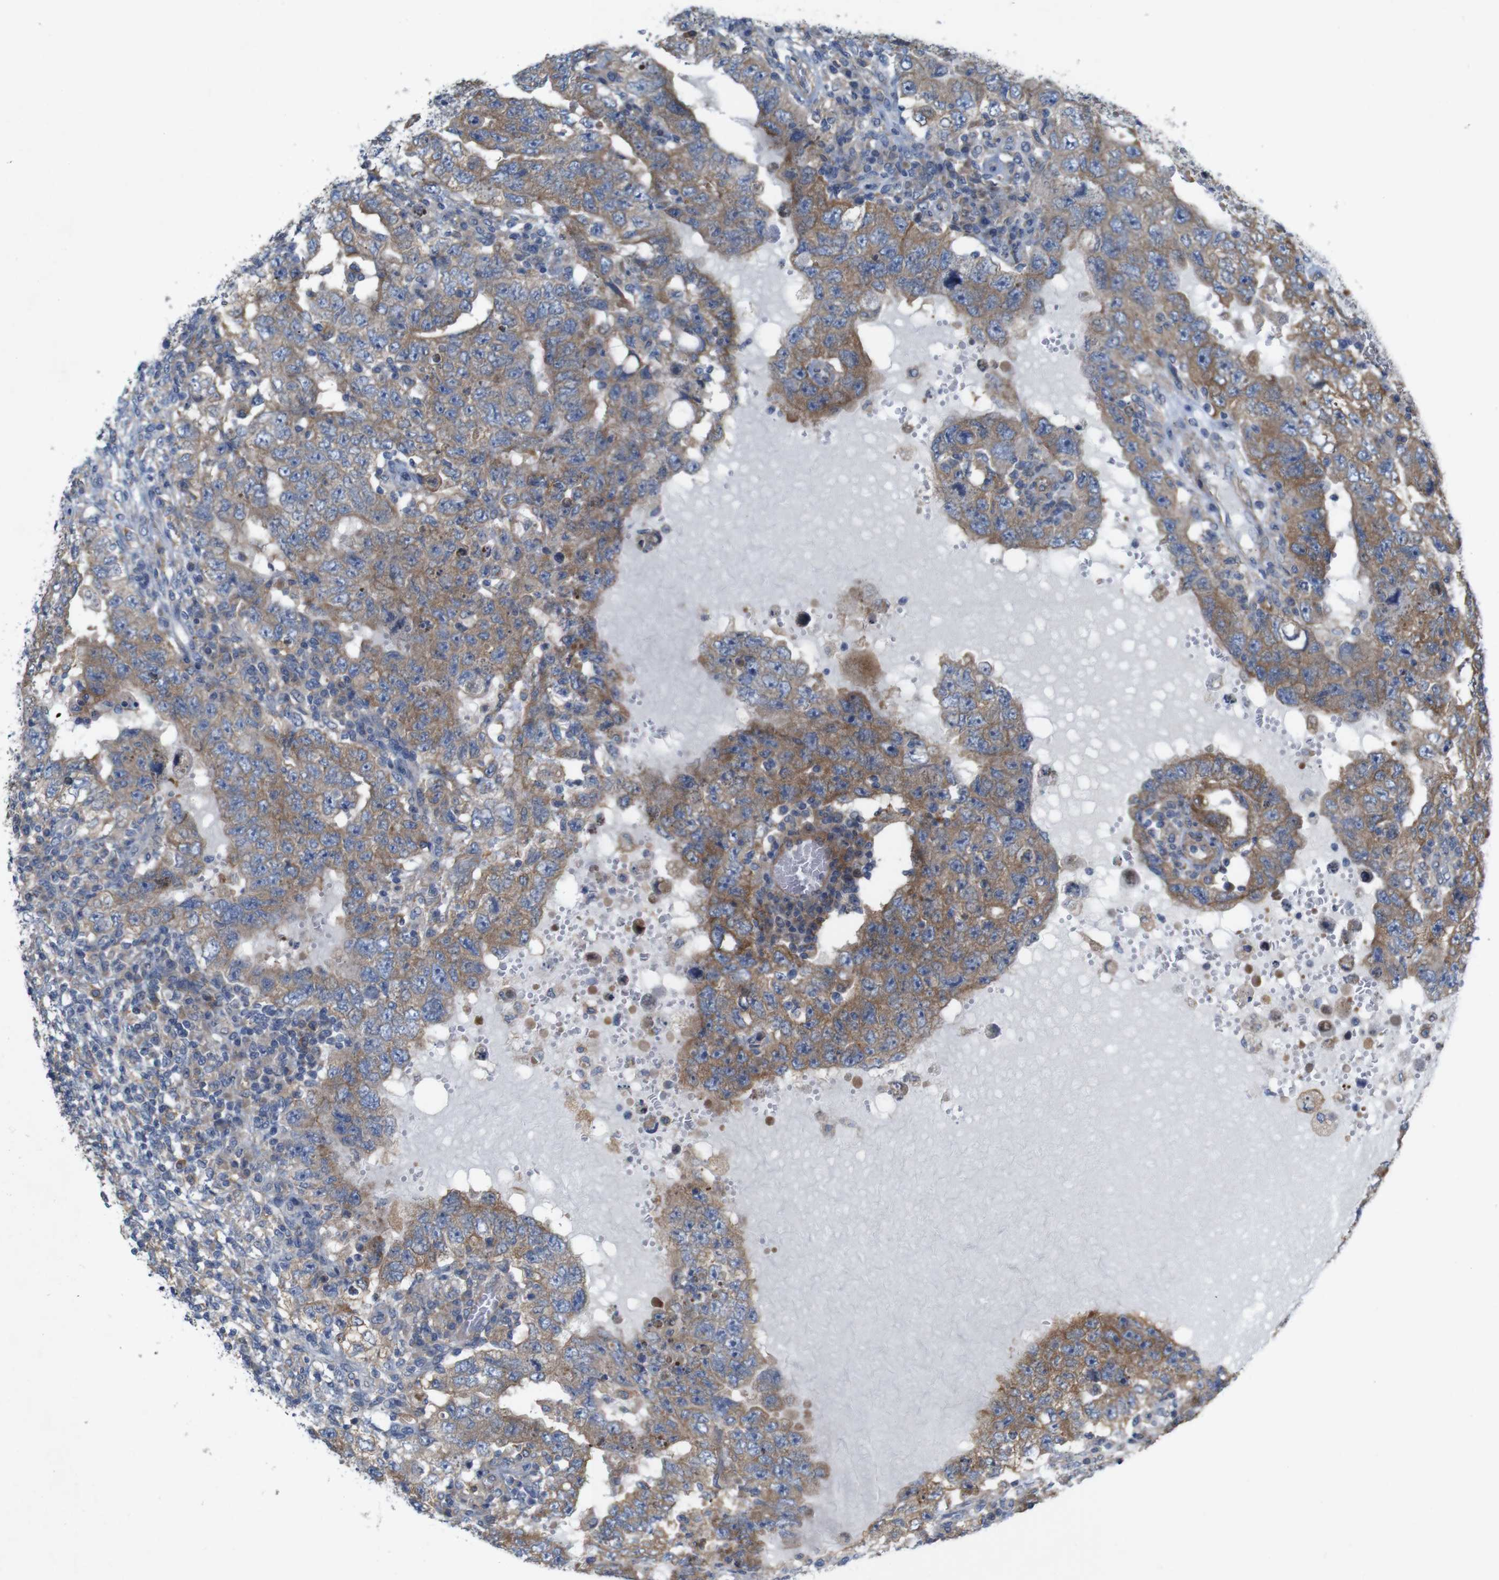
{"staining": {"intensity": "moderate", "quantity": ">75%", "location": "cytoplasmic/membranous"}, "tissue": "testis cancer", "cell_type": "Tumor cells", "image_type": "cancer", "snomed": [{"axis": "morphology", "description": "Carcinoma, Embryonal, NOS"}, {"axis": "topography", "description": "Testis"}], "caption": "Protein expression by immunohistochemistry exhibits moderate cytoplasmic/membranous expression in about >75% of tumor cells in testis embryonal carcinoma.", "gene": "SIGLEC8", "patient": {"sex": "male", "age": 26}}